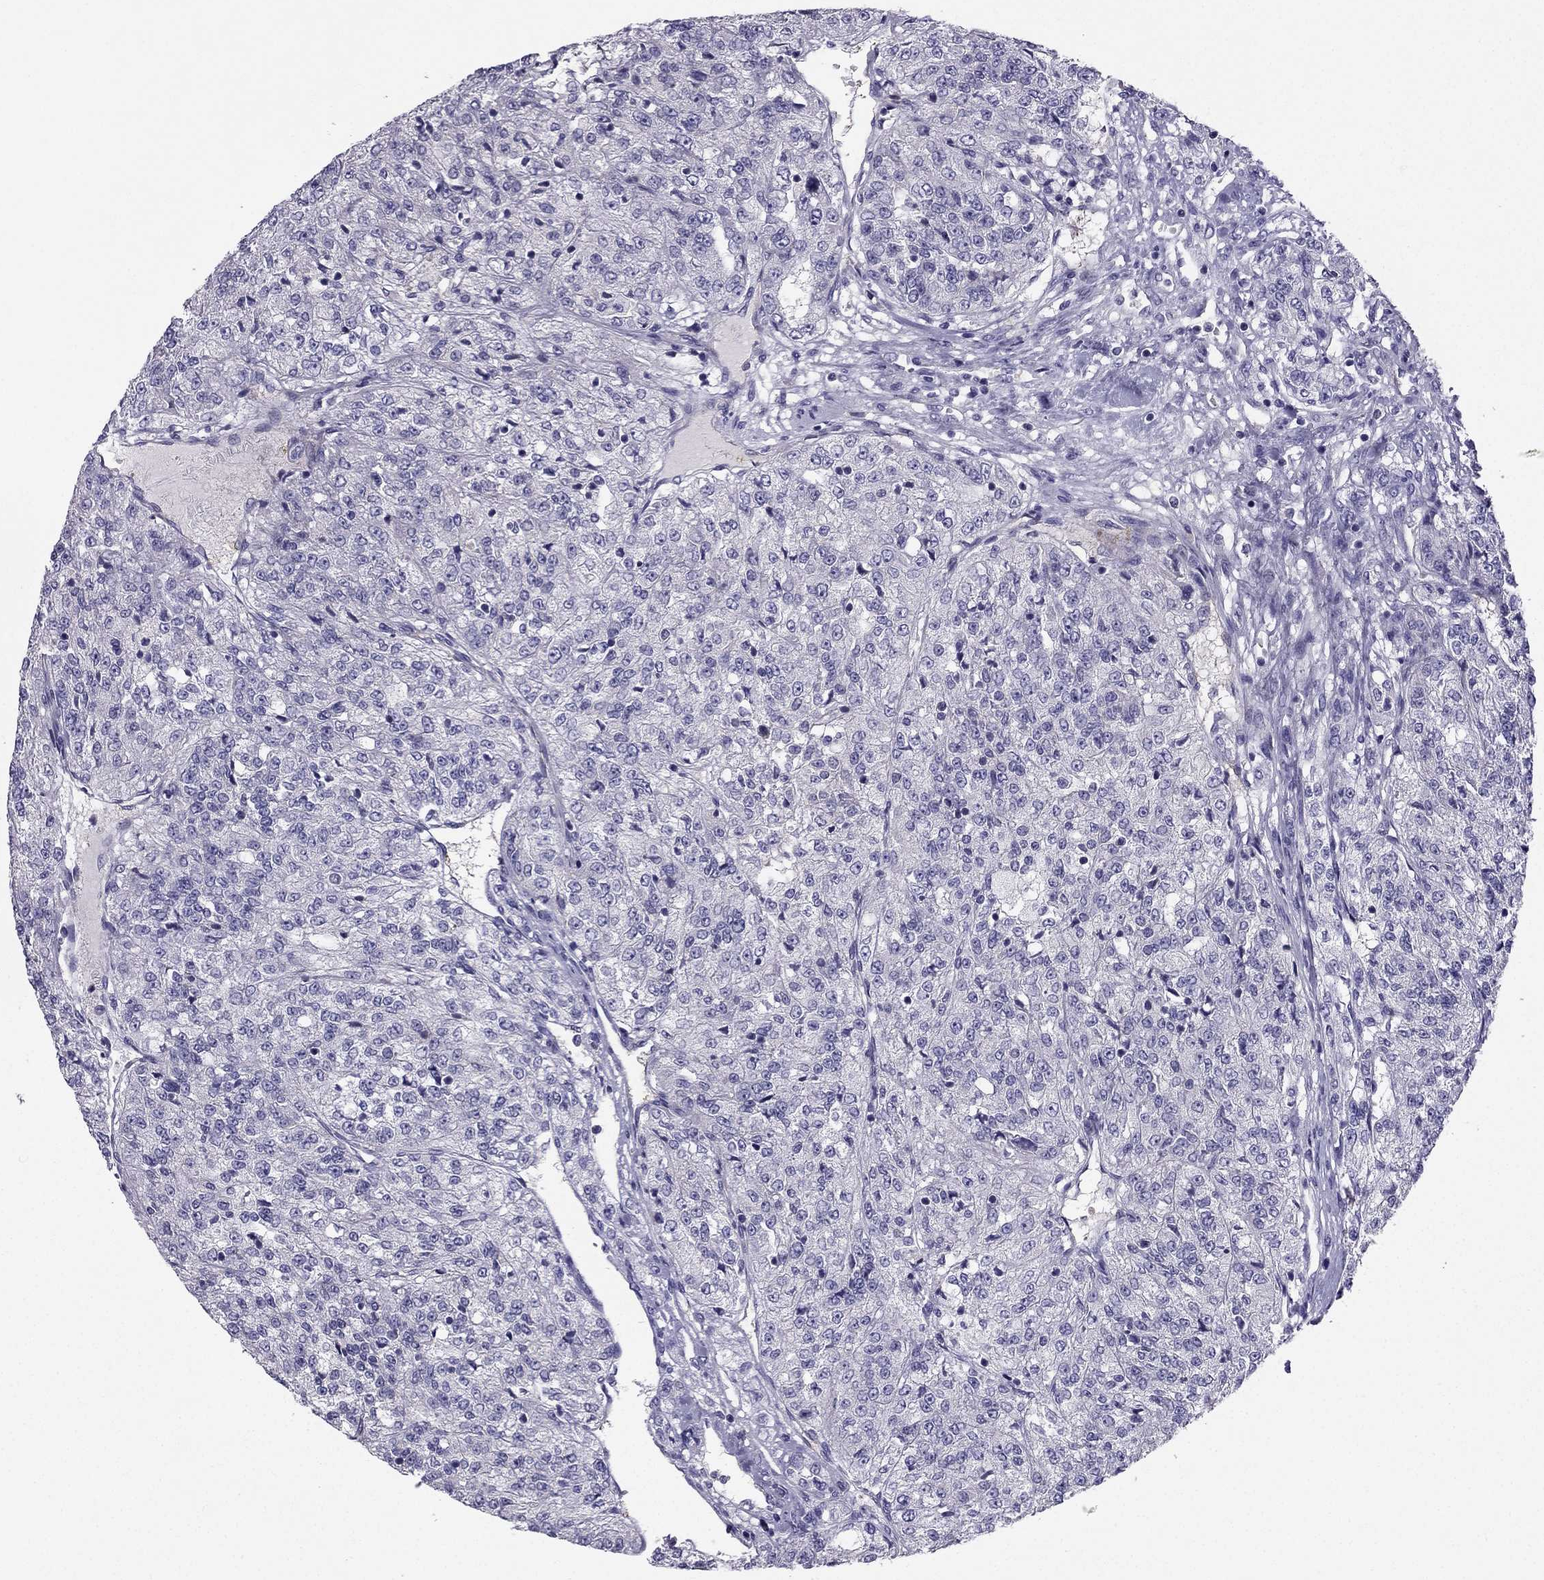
{"staining": {"intensity": "negative", "quantity": "none", "location": "none"}, "tissue": "renal cancer", "cell_type": "Tumor cells", "image_type": "cancer", "snomed": [{"axis": "morphology", "description": "Adenocarcinoma, NOS"}, {"axis": "topography", "description": "Kidney"}], "caption": "Renal cancer (adenocarcinoma) was stained to show a protein in brown. There is no significant positivity in tumor cells. The staining is performed using DAB brown chromogen with nuclei counter-stained in using hematoxylin.", "gene": "SYT5", "patient": {"sex": "female", "age": 63}}